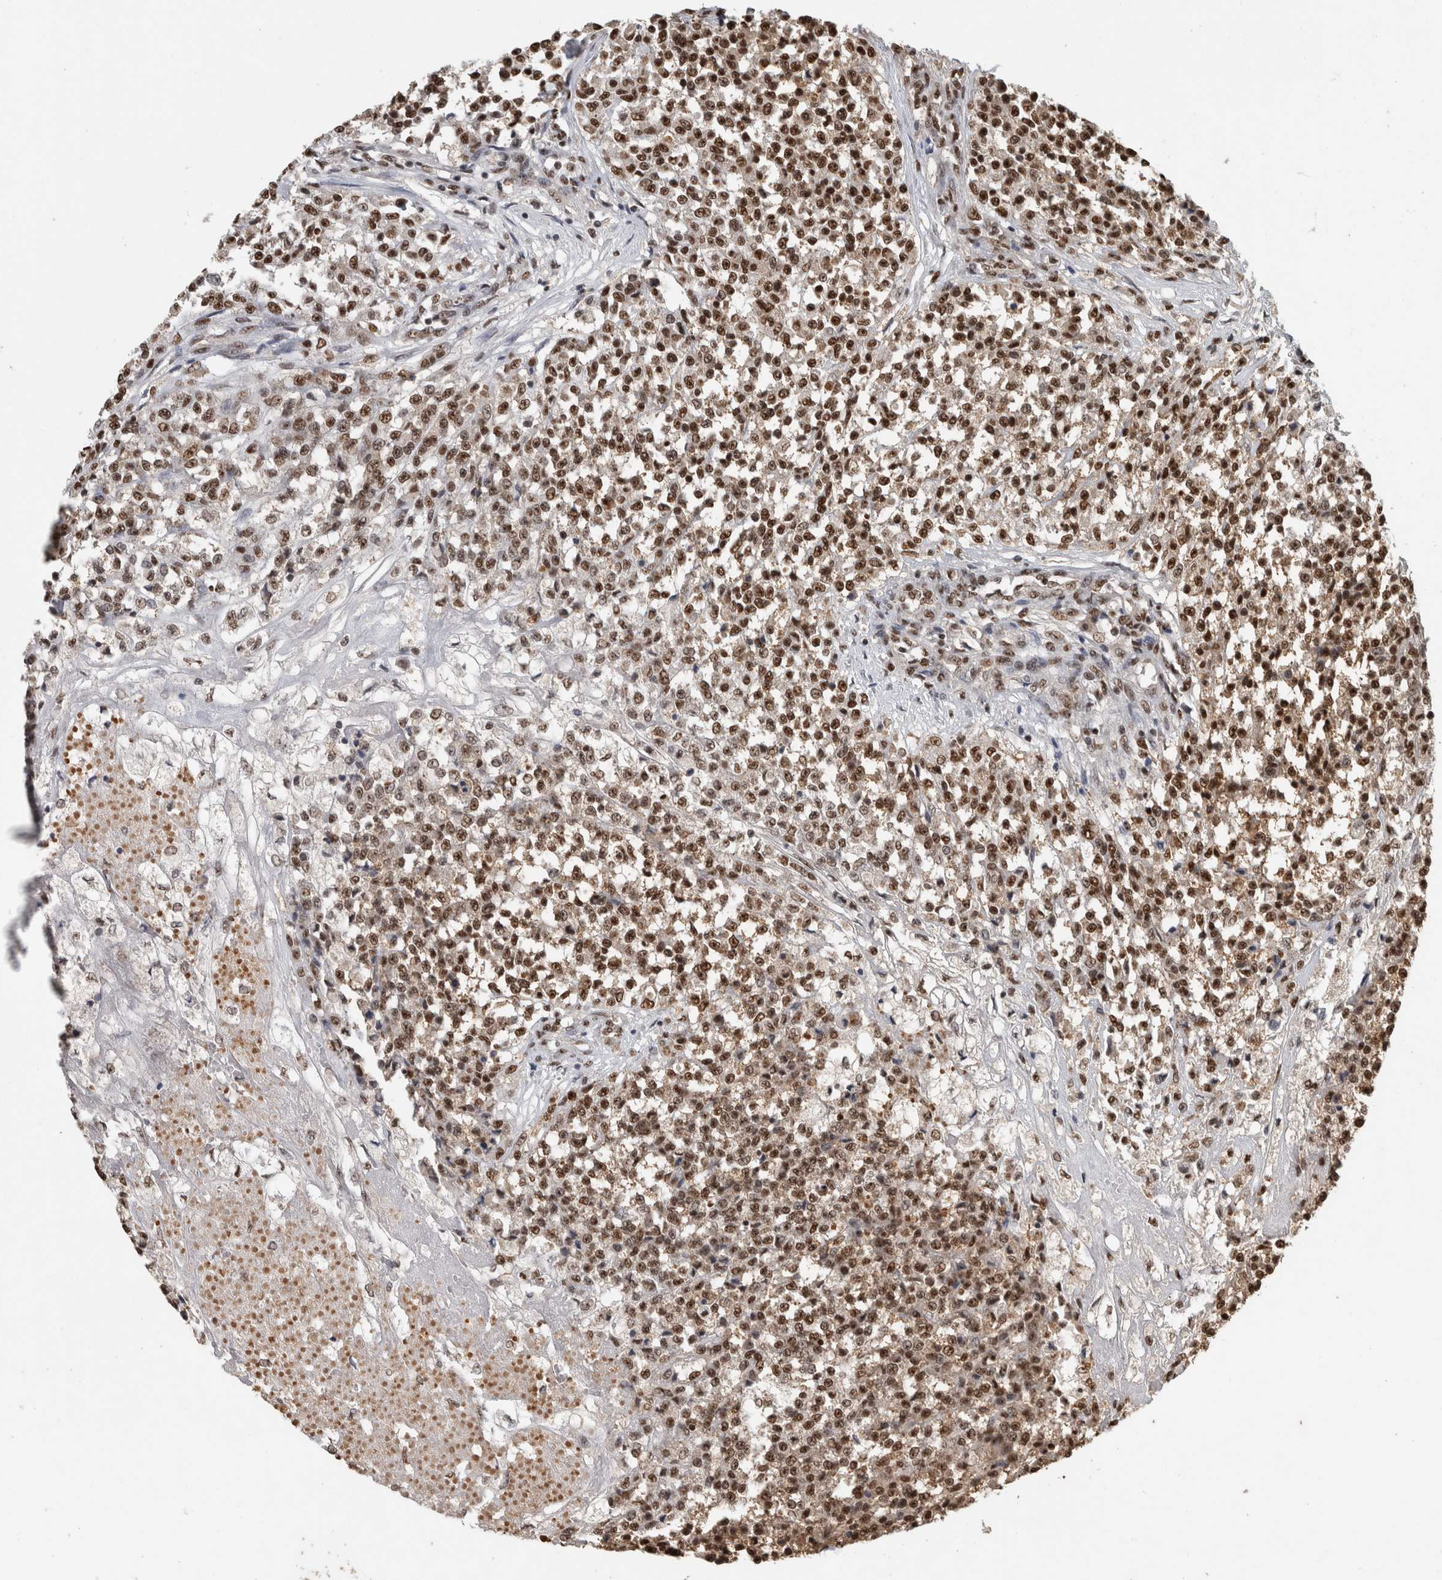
{"staining": {"intensity": "strong", "quantity": ">75%", "location": "nuclear"}, "tissue": "testis cancer", "cell_type": "Tumor cells", "image_type": "cancer", "snomed": [{"axis": "morphology", "description": "Seminoma, NOS"}, {"axis": "topography", "description": "Testis"}], "caption": "Immunohistochemical staining of human testis seminoma displays high levels of strong nuclear positivity in approximately >75% of tumor cells.", "gene": "RAD50", "patient": {"sex": "male", "age": 59}}